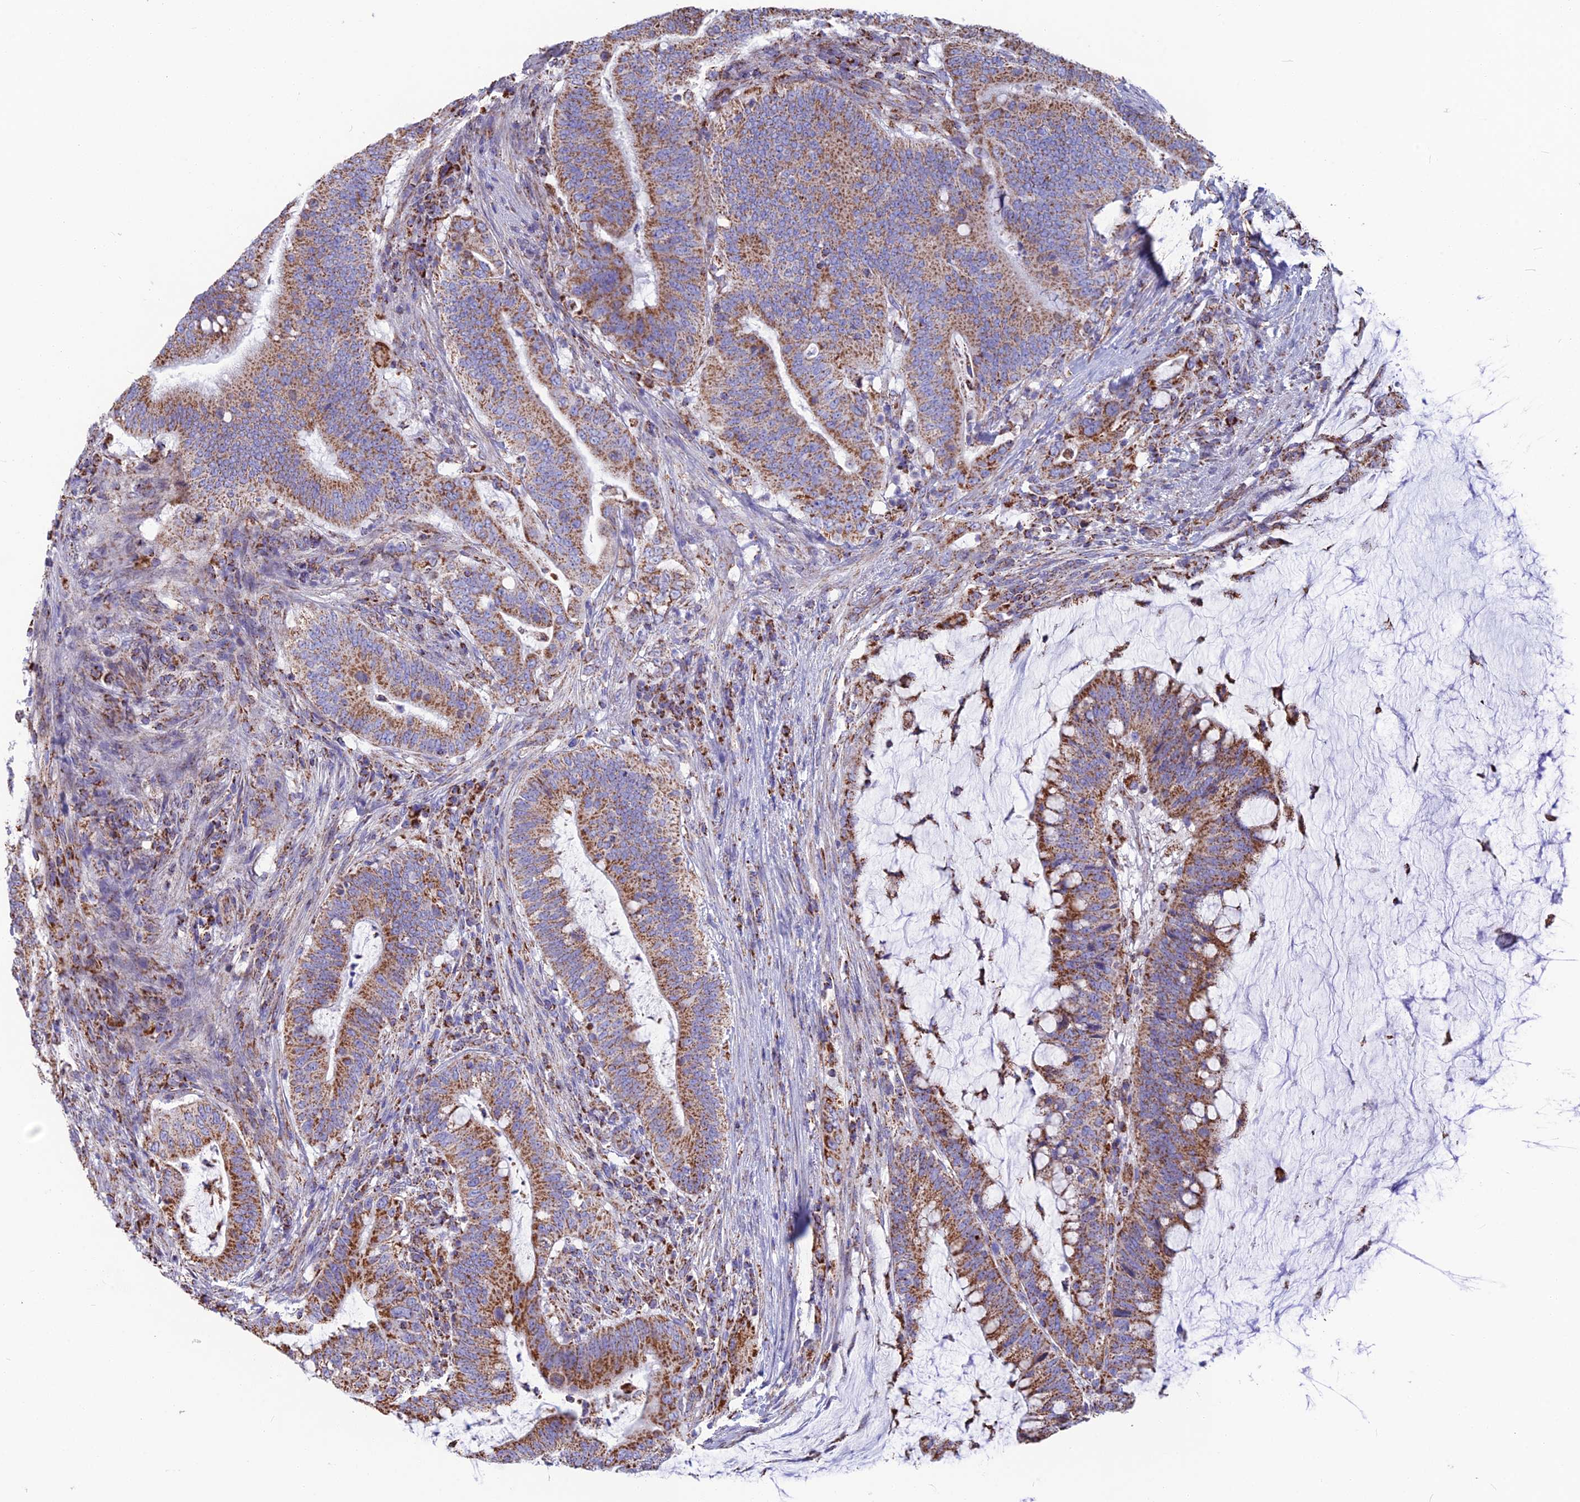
{"staining": {"intensity": "moderate", "quantity": ">75%", "location": "cytoplasmic/membranous"}, "tissue": "colorectal cancer", "cell_type": "Tumor cells", "image_type": "cancer", "snomed": [{"axis": "morphology", "description": "Adenocarcinoma, NOS"}, {"axis": "topography", "description": "Colon"}], "caption": "Immunohistochemistry staining of adenocarcinoma (colorectal), which demonstrates medium levels of moderate cytoplasmic/membranous expression in approximately >75% of tumor cells indicating moderate cytoplasmic/membranous protein staining. The staining was performed using DAB (brown) for protein detection and nuclei were counterstained in hematoxylin (blue).", "gene": "CS", "patient": {"sex": "female", "age": 66}}